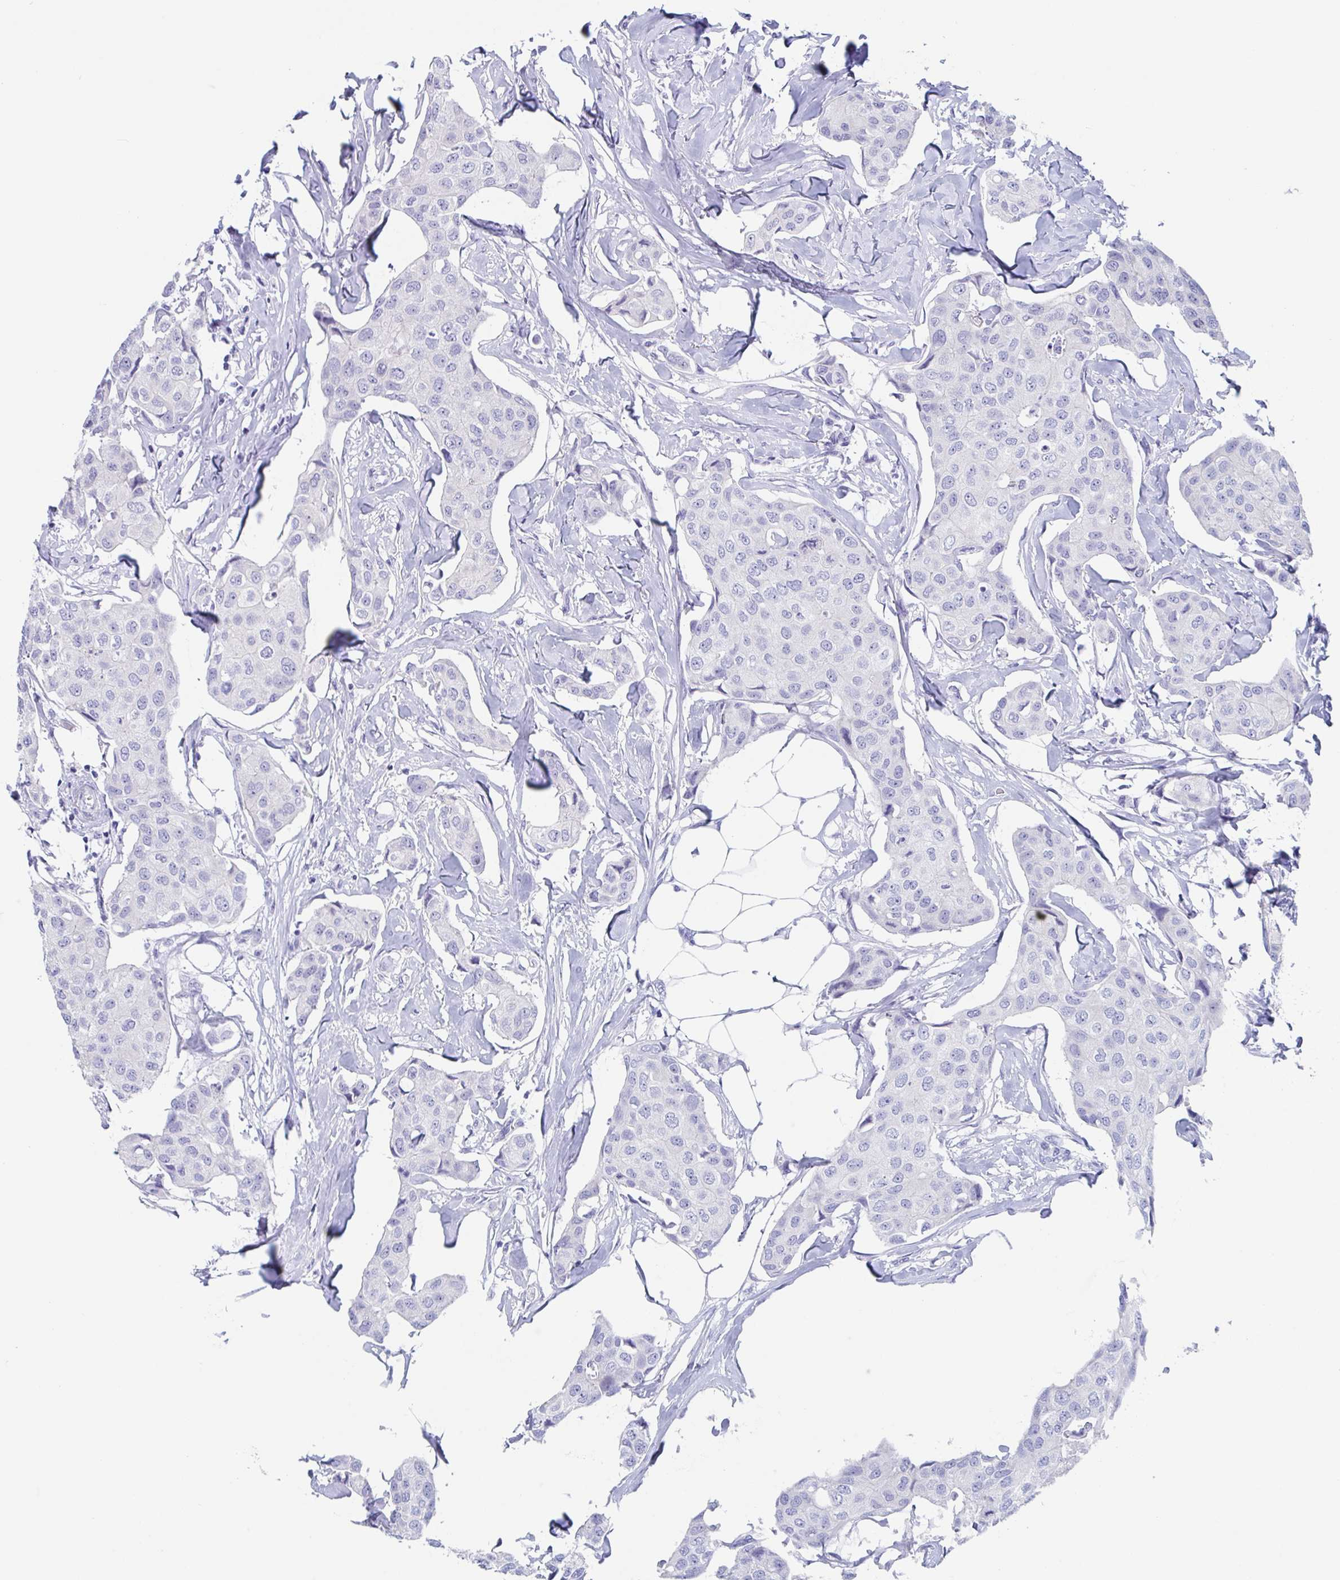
{"staining": {"intensity": "negative", "quantity": "none", "location": "none"}, "tissue": "breast cancer", "cell_type": "Tumor cells", "image_type": "cancer", "snomed": [{"axis": "morphology", "description": "Duct carcinoma"}, {"axis": "topography", "description": "Breast"}, {"axis": "topography", "description": "Lymph node"}], "caption": "Human breast cancer stained for a protein using immunohistochemistry shows no staining in tumor cells.", "gene": "ZPBP", "patient": {"sex": "female", "age": 80}}